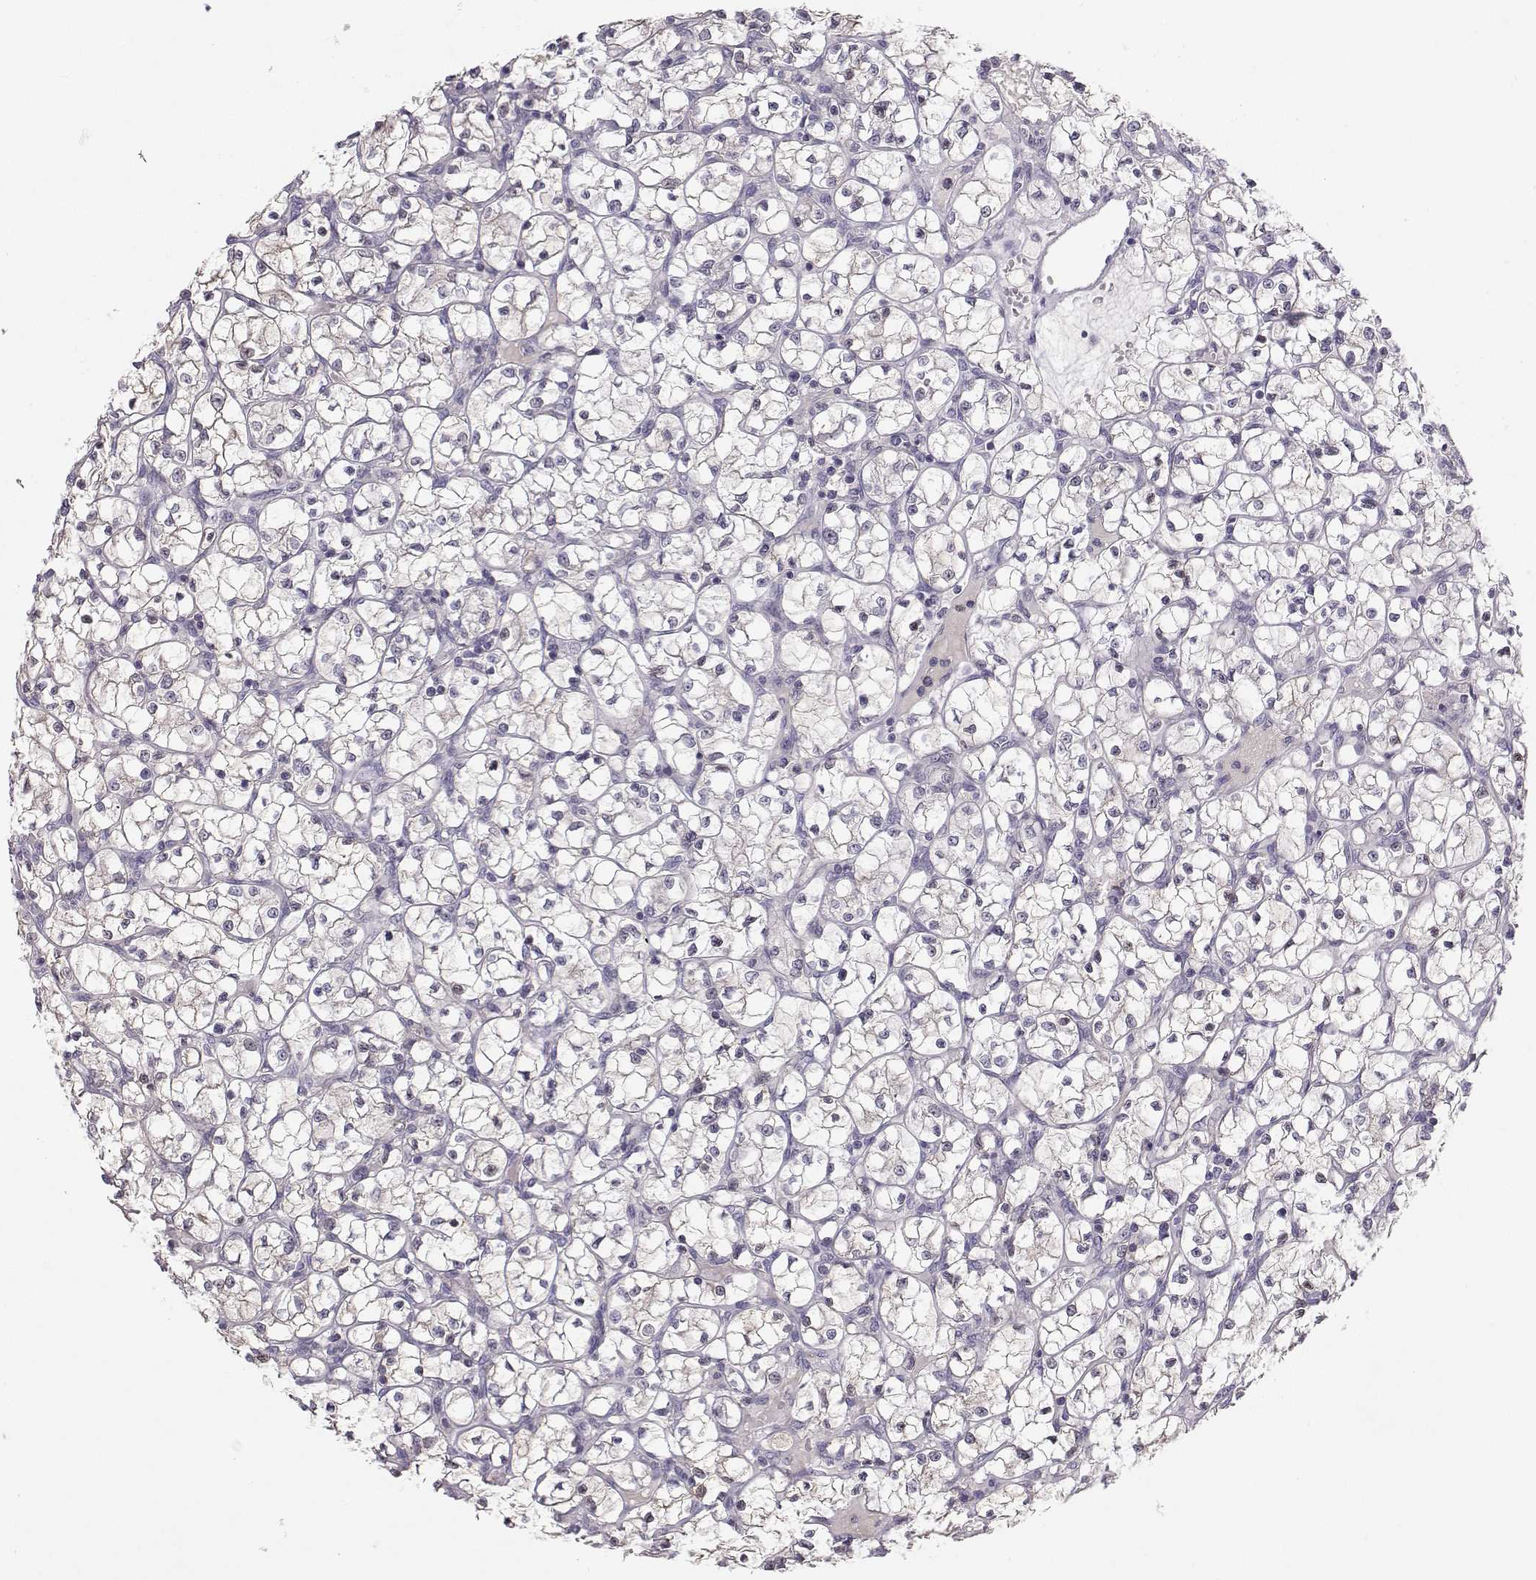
{"staining": {"intensity": "weak", "quantity": "<25%", "location": "cytoplasmic/membranous"}, "tissue": "renal cancer", "cell_type": "Tumor cells", "image_type": "cancer", "snomed": [{"axis": "morphology", "description": "Adenocarcinoma, NOS"}, {"axis": "topography", "description": "Kidney"}], "caption": "Renal cancer stained for a protein using IHC exhibits no staining tumor cells.", "gene": "MROH7", "patient": {"sex": "female", "age": 64}}